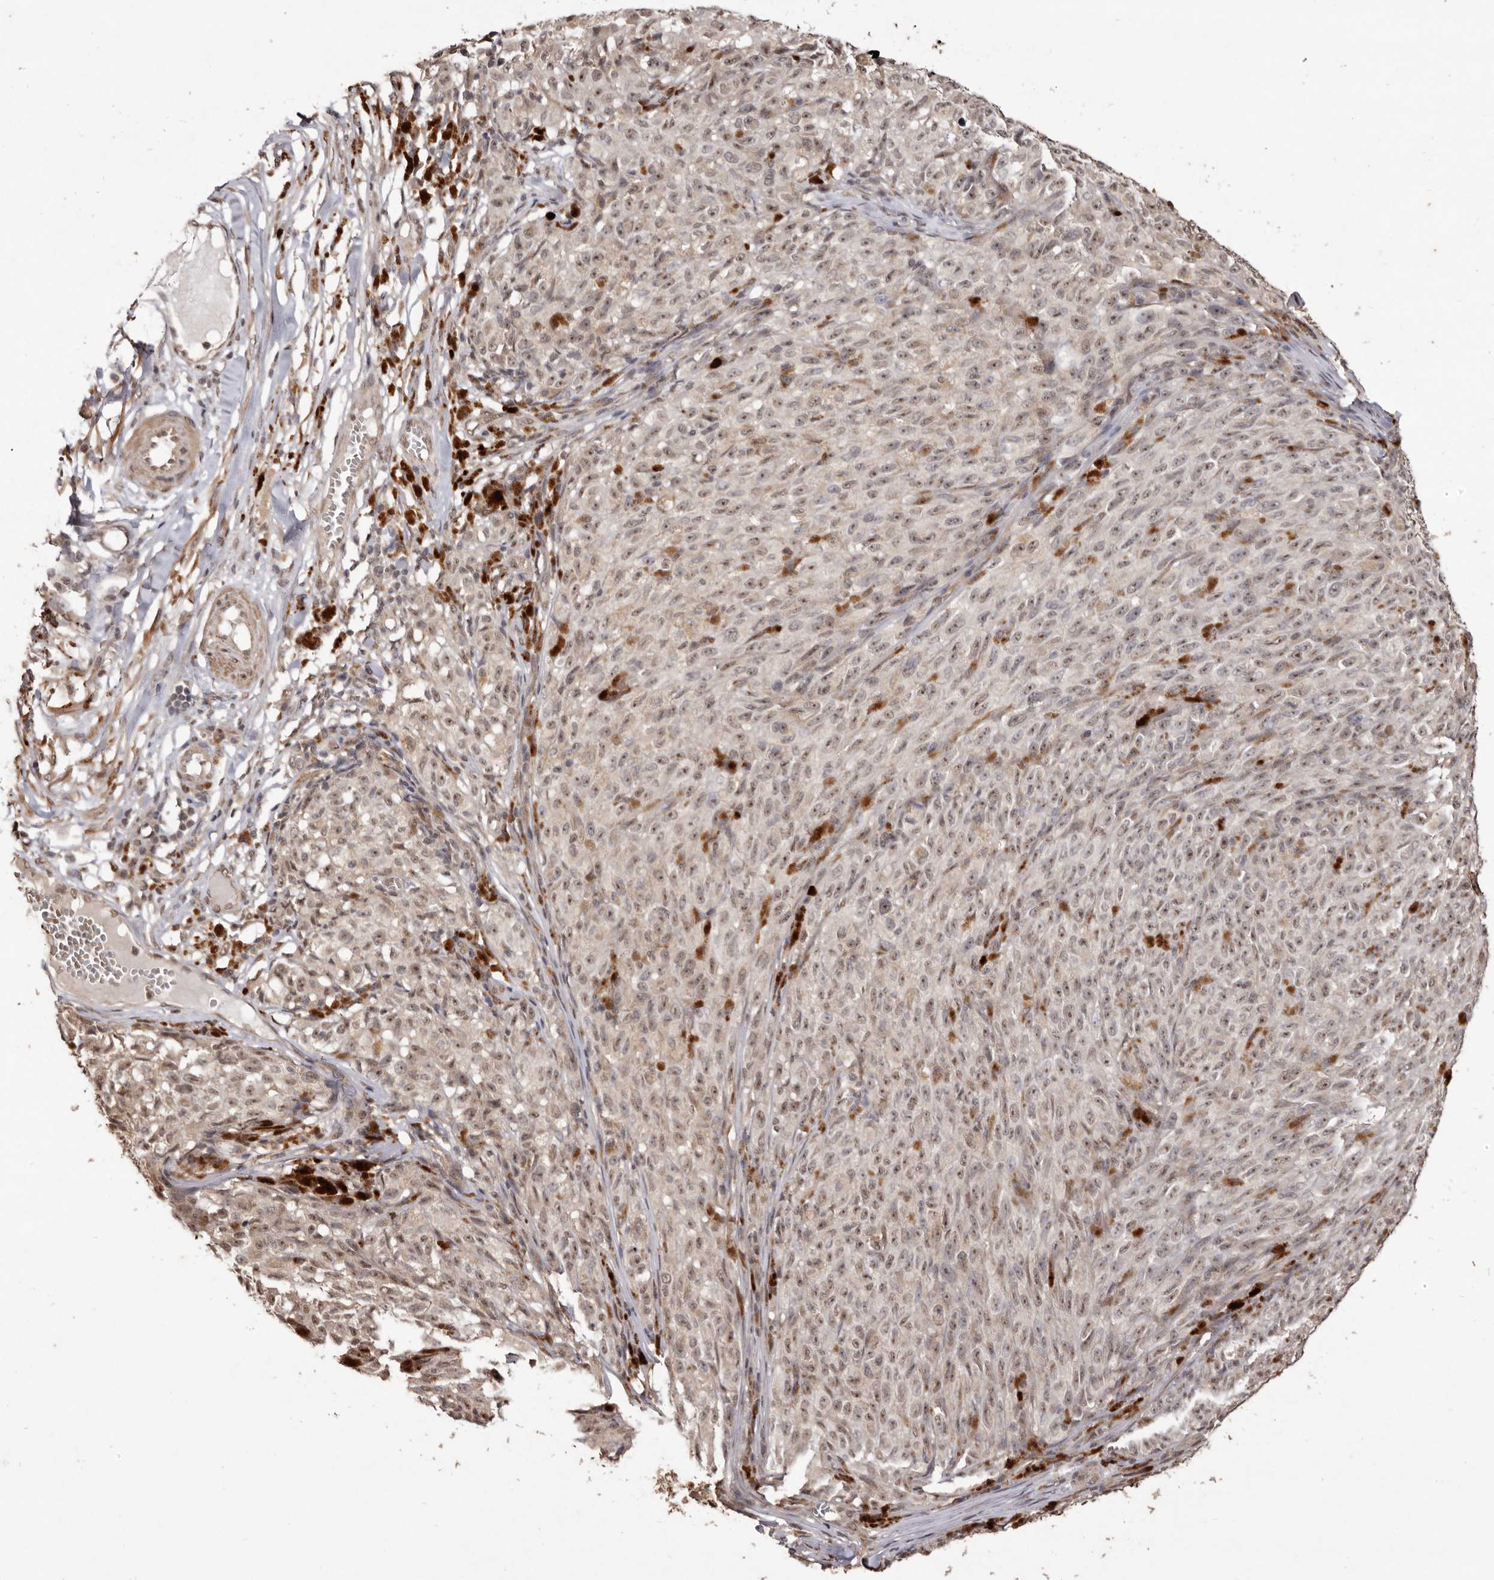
{"staining": {"intensity": "weak", "quantity": ">75%", "location": "cytoplasmic/membranous,nuclear"}, "tissue": "melanoma", "cell_type": "Tumor cells", "image_type": "cancer", "snomed": [{"axis": "morphology", "description": "Malignant melanoma, NOS"}, {"axis": "topography", "description": "Skin"}], "caption": "Immunohistochemistry photomicrograph of human malignant melanoma stained for a protein (brown), which reveals low levels of weak cytoplasmic/membranous and nuclear positivity in about >75% of tumor cells.", "gene": "NOTCH1", "patient": {"sex": "female", "age": 82}}